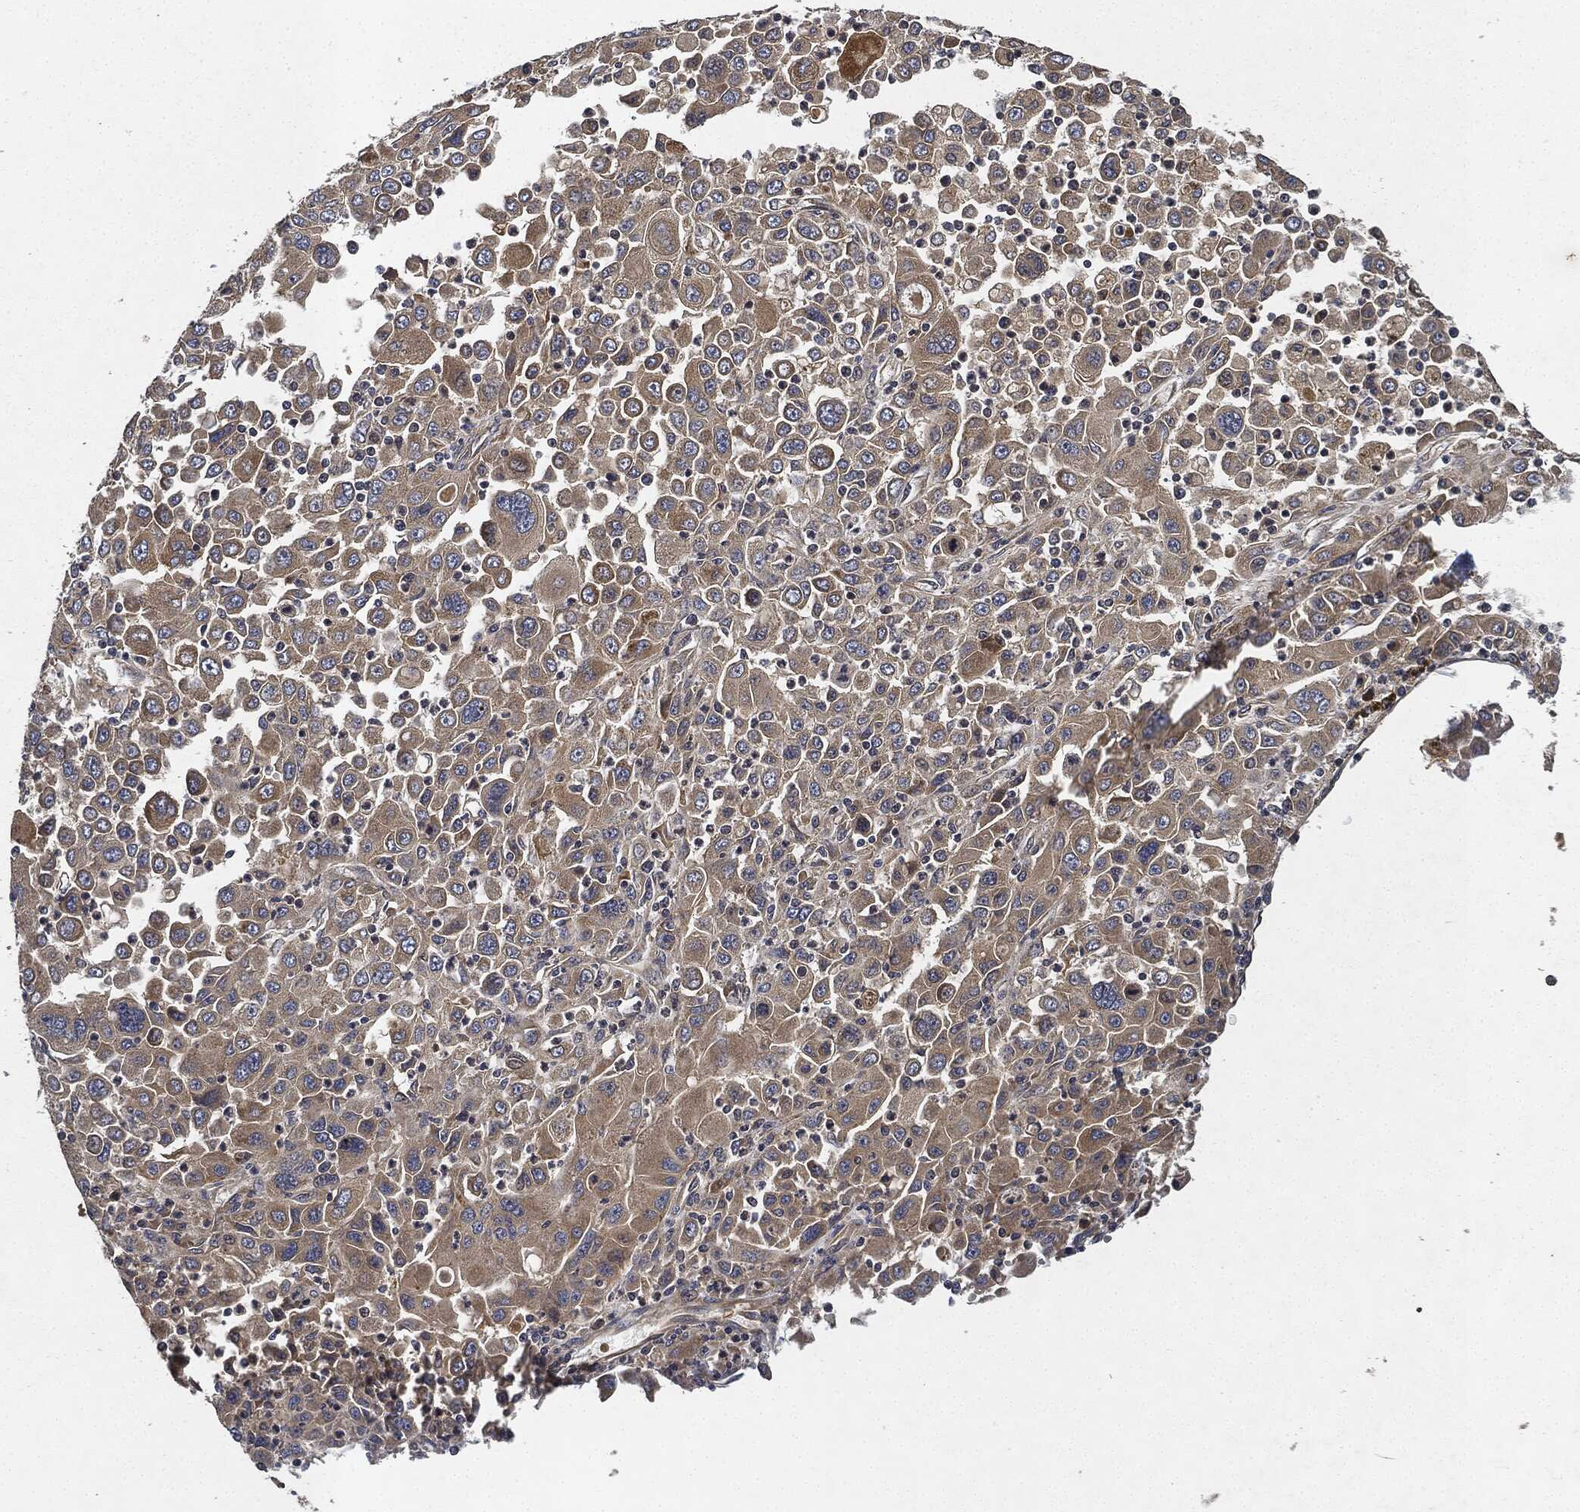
{"staining": {"intensity": "weak", "quantity": "25%-75%", "location": "cytoplasmic/membranous"}, "tissue": "stomach cancer", "cell_type": "Tumor cells", "image_type": "cancer", "snomed": [{"axis": "morphology", "description": "Adenocarcinoma, NOS"}, {"axis": "topography", "description": "Stomach"}], "caption": "The immunohistochemical stain labels weak cytoplasmic/membranous positivity in tumor cells of stomach cancer tissue. Ihc stains the protein in brown and the nuclei are stained blue.", "gene": "MLST8", "patient": {"sex": "male", "age": 56}}